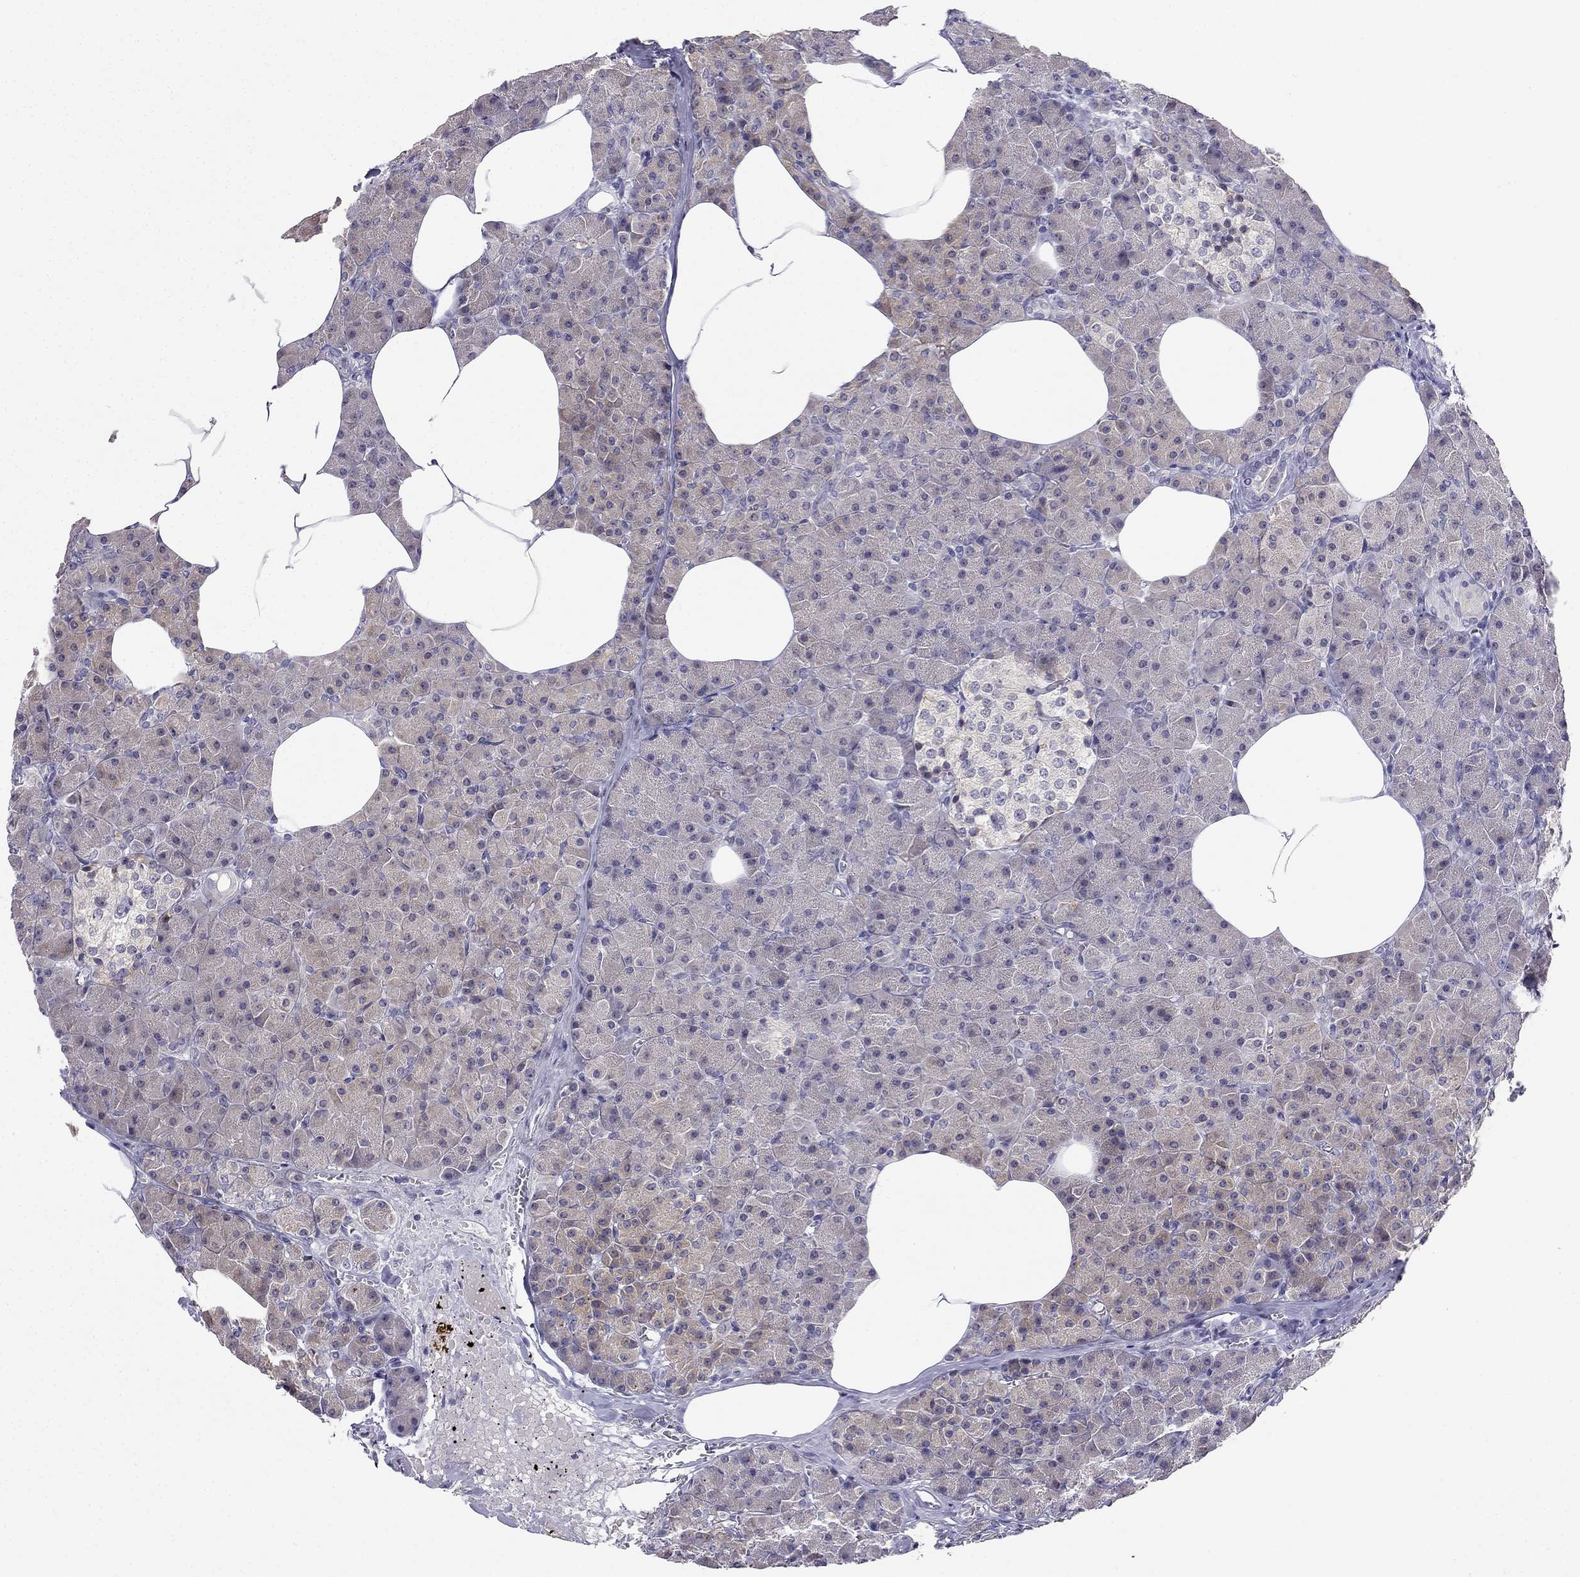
{"staining": {"intensity": "negative", "quantity": "none", "location": "none"}, "tissue": "pancreas", "cell_type": "Exocrine glandular cells", "image_type": "normal", "snomed": [{"axis": "morphology", "description": "Normal tissue, NOS"}, {"axis": "topography", "description": "Pancreas"}], "caption": "Benign pancreas was stained to show a protein in brown. There is no significant expression in exocrine glandular cells.", "gene": "C16orf89", "patient": {"sex": "female", "age": 45}}